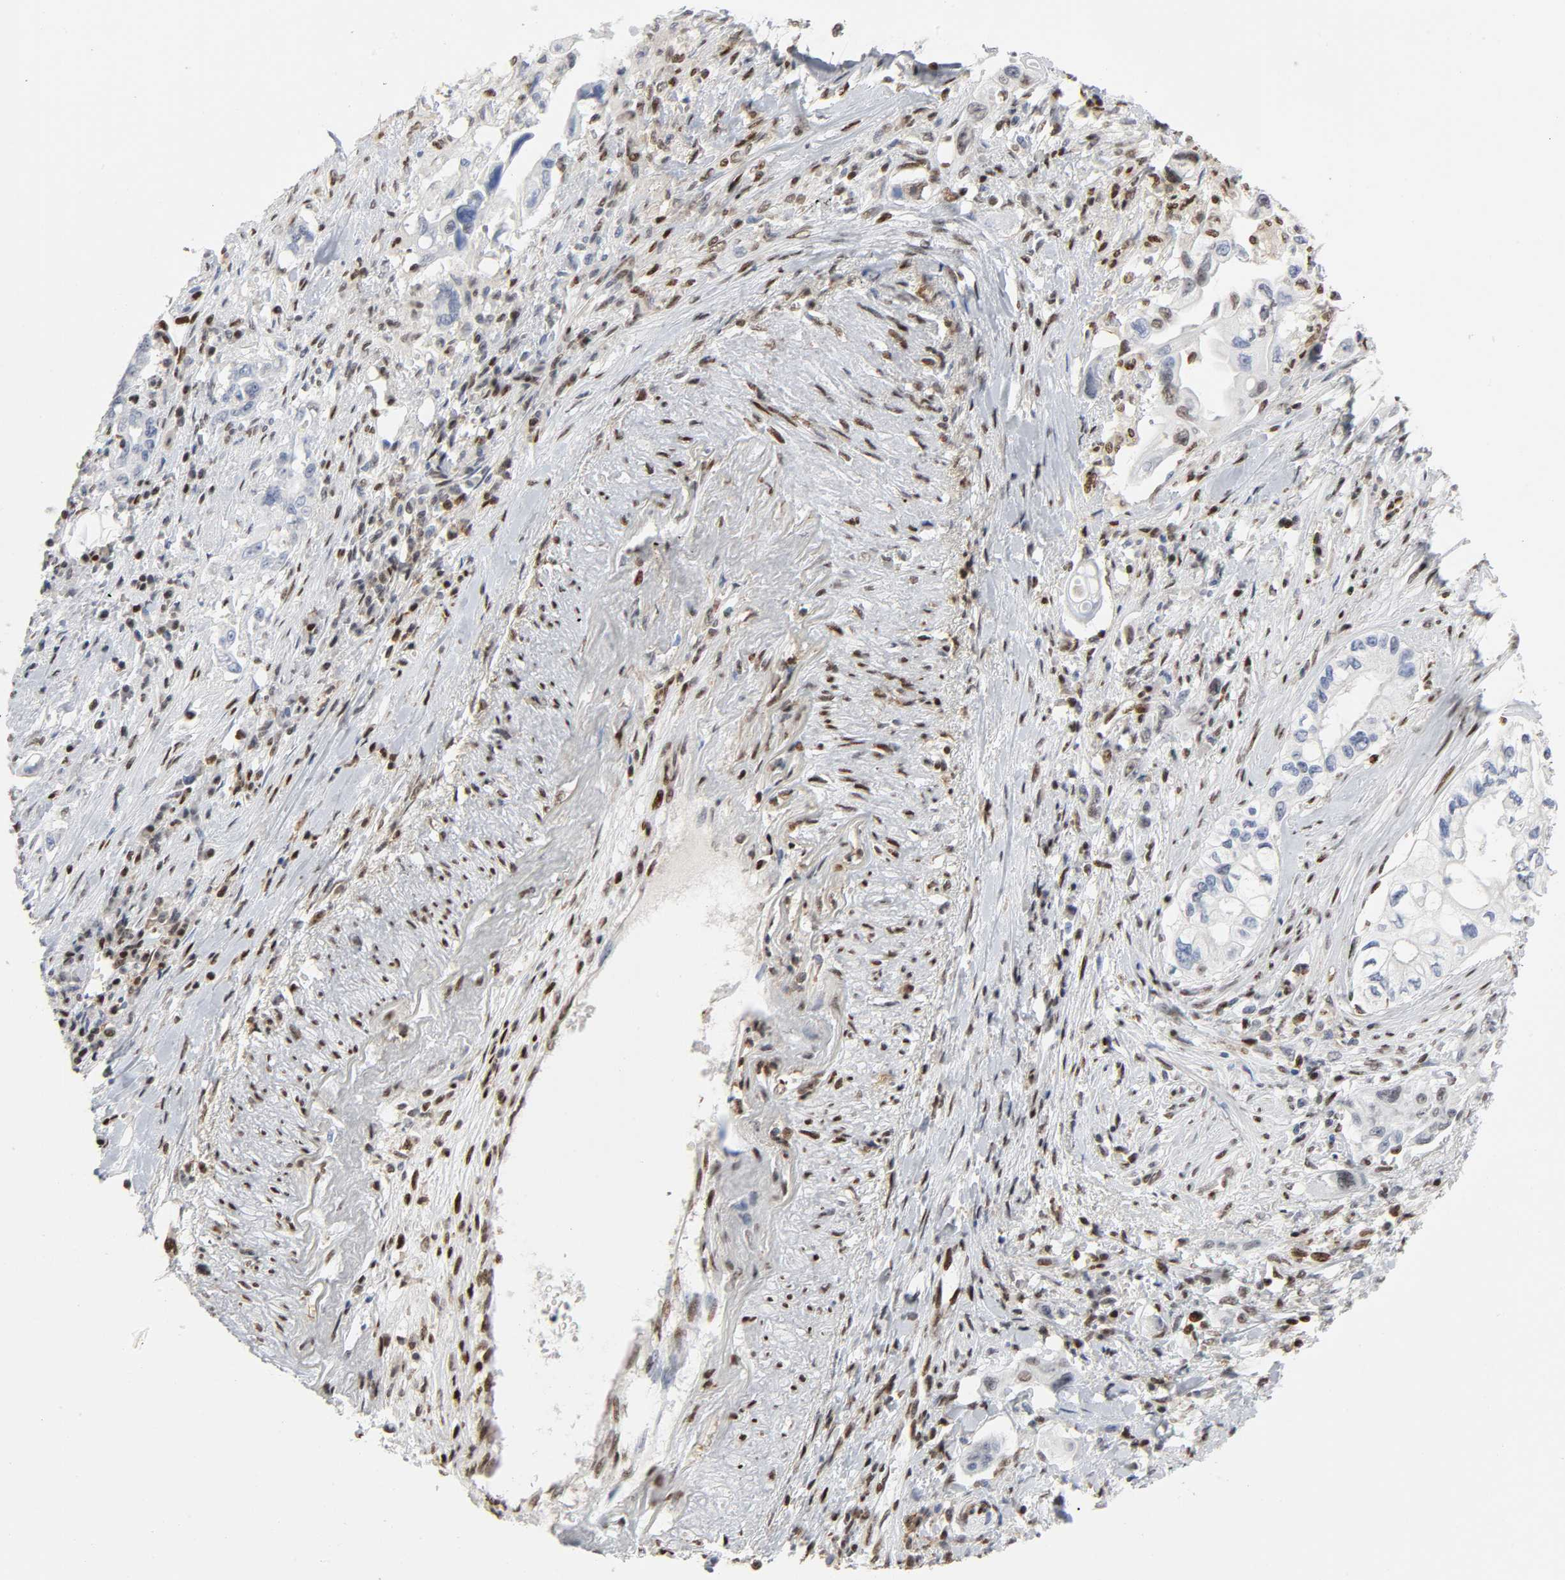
{"staining": {"intensity": "weak", "quantity": "25%-75%", "location": "nuclear"}, "tissue": "pancreatic cancer", "cell_type": "Tumor cells", "image_type": "cancer", "snomed": [{"axis": "morphology", "description": "Normal tissue, NOS"}, {"axis": "topography", "description": "Pancreas"}], "caption": "Pancreatic cancer was stained to show a protein in brown. There is low levels of weak nuclear staining in about 25%-75% of tumor cells. Nuclei are stained in blue.", "gene": "WAS", "patient": {"sex": "male", "age": 42}}